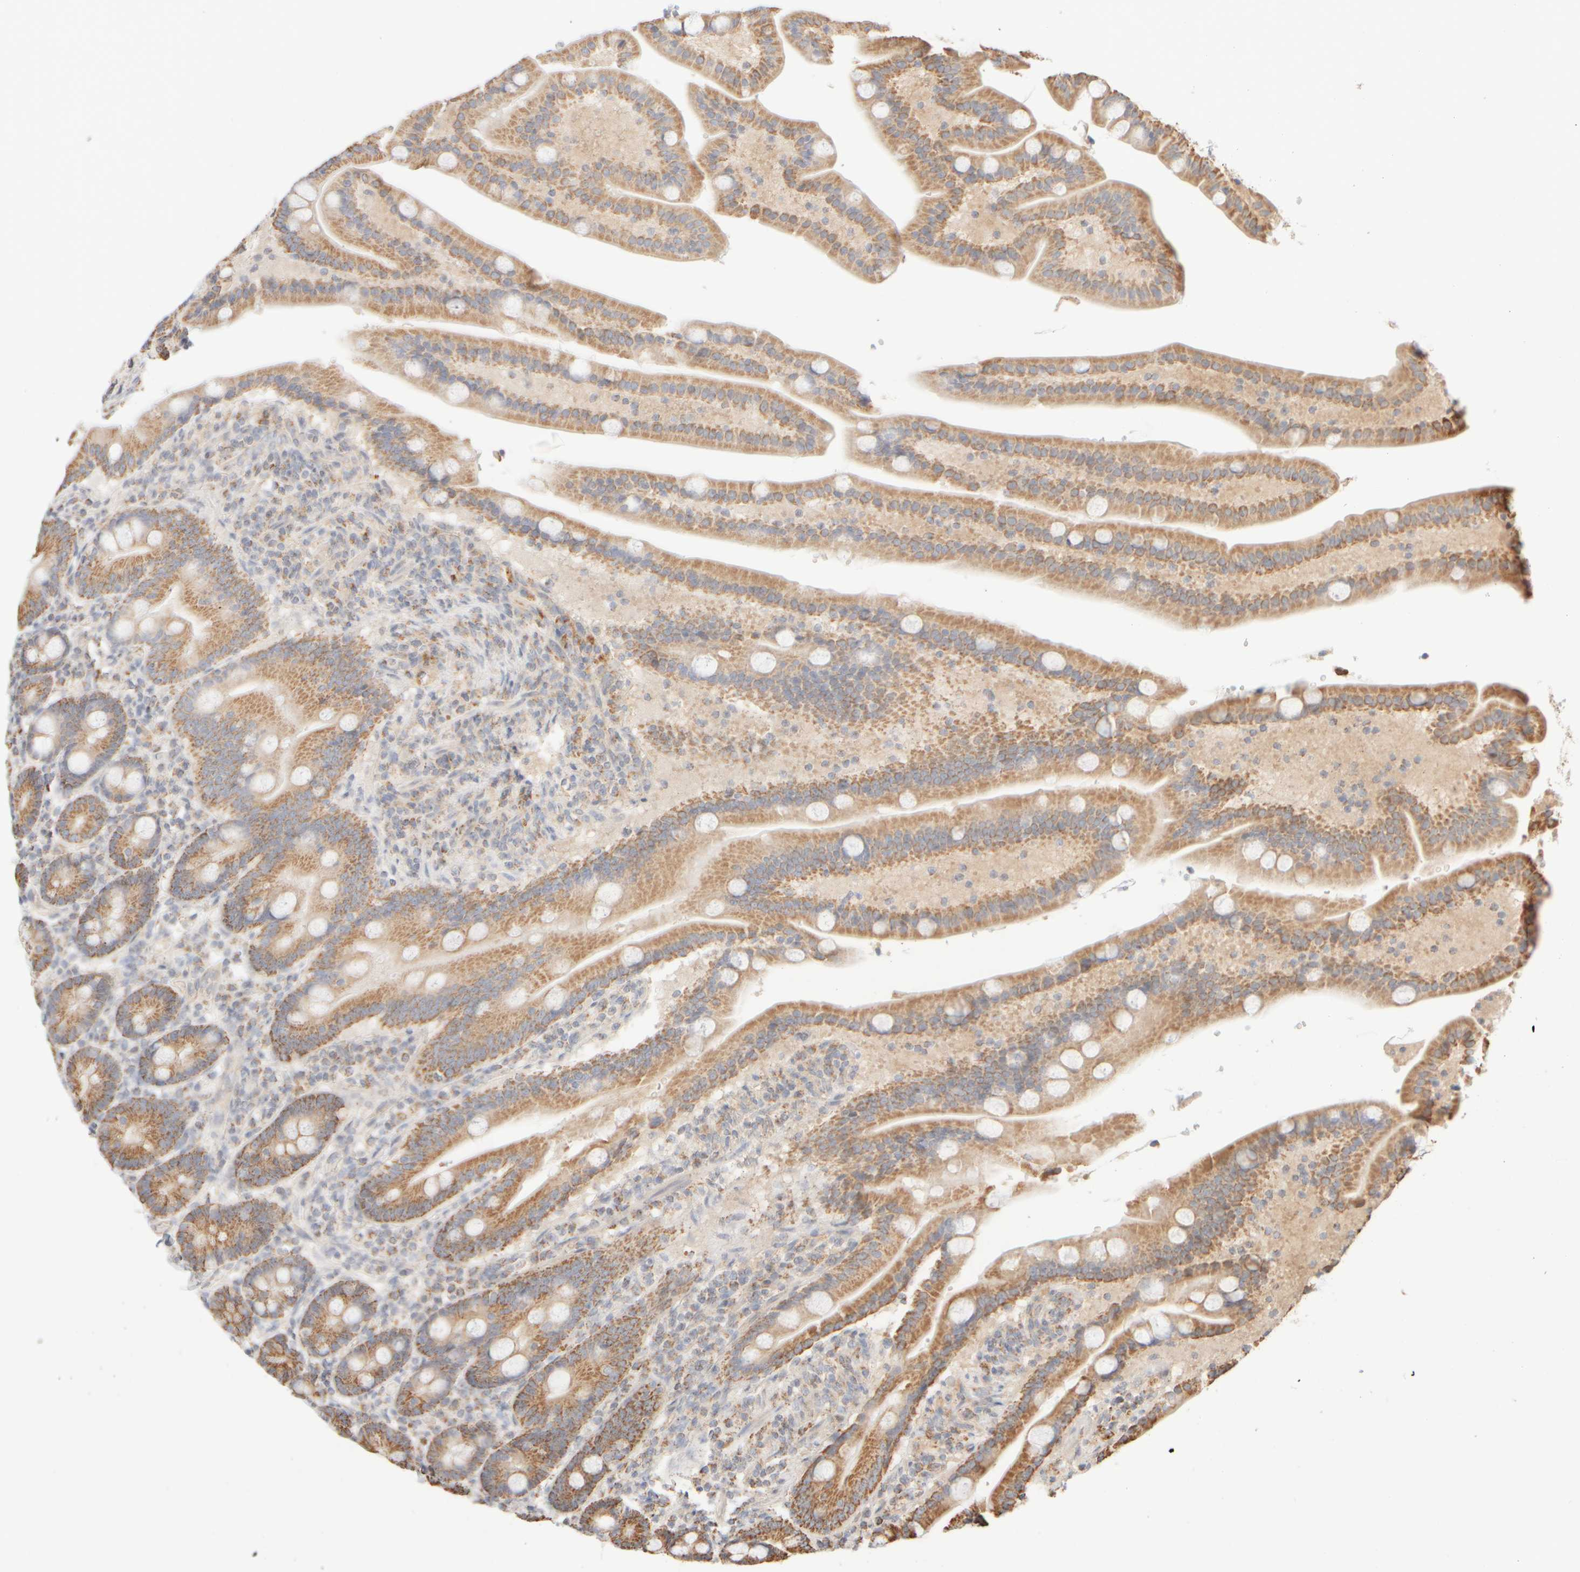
{"staining": {"intensity": "moderate", "quantity": ">75%", "location": "cytoplasmic/membranous"}, "tissue": "duodenum", "cell_type": "Glandular cells", "image_type": "normal", "snomed": [{"axis": "morphology", "description": "Normal tissue, NOS"}, {"axis": "topography", "description": "Duodenum"}], "caption": "Immunohistochemistry histopathology image of benign duodenum stained for a protein (brown), which displays medium levels of moderate cytoplasmic/membranous staining in about >75% of glandular cells.", "gene": "APBB2", "patient": {"sex": "male", "age": 54}}